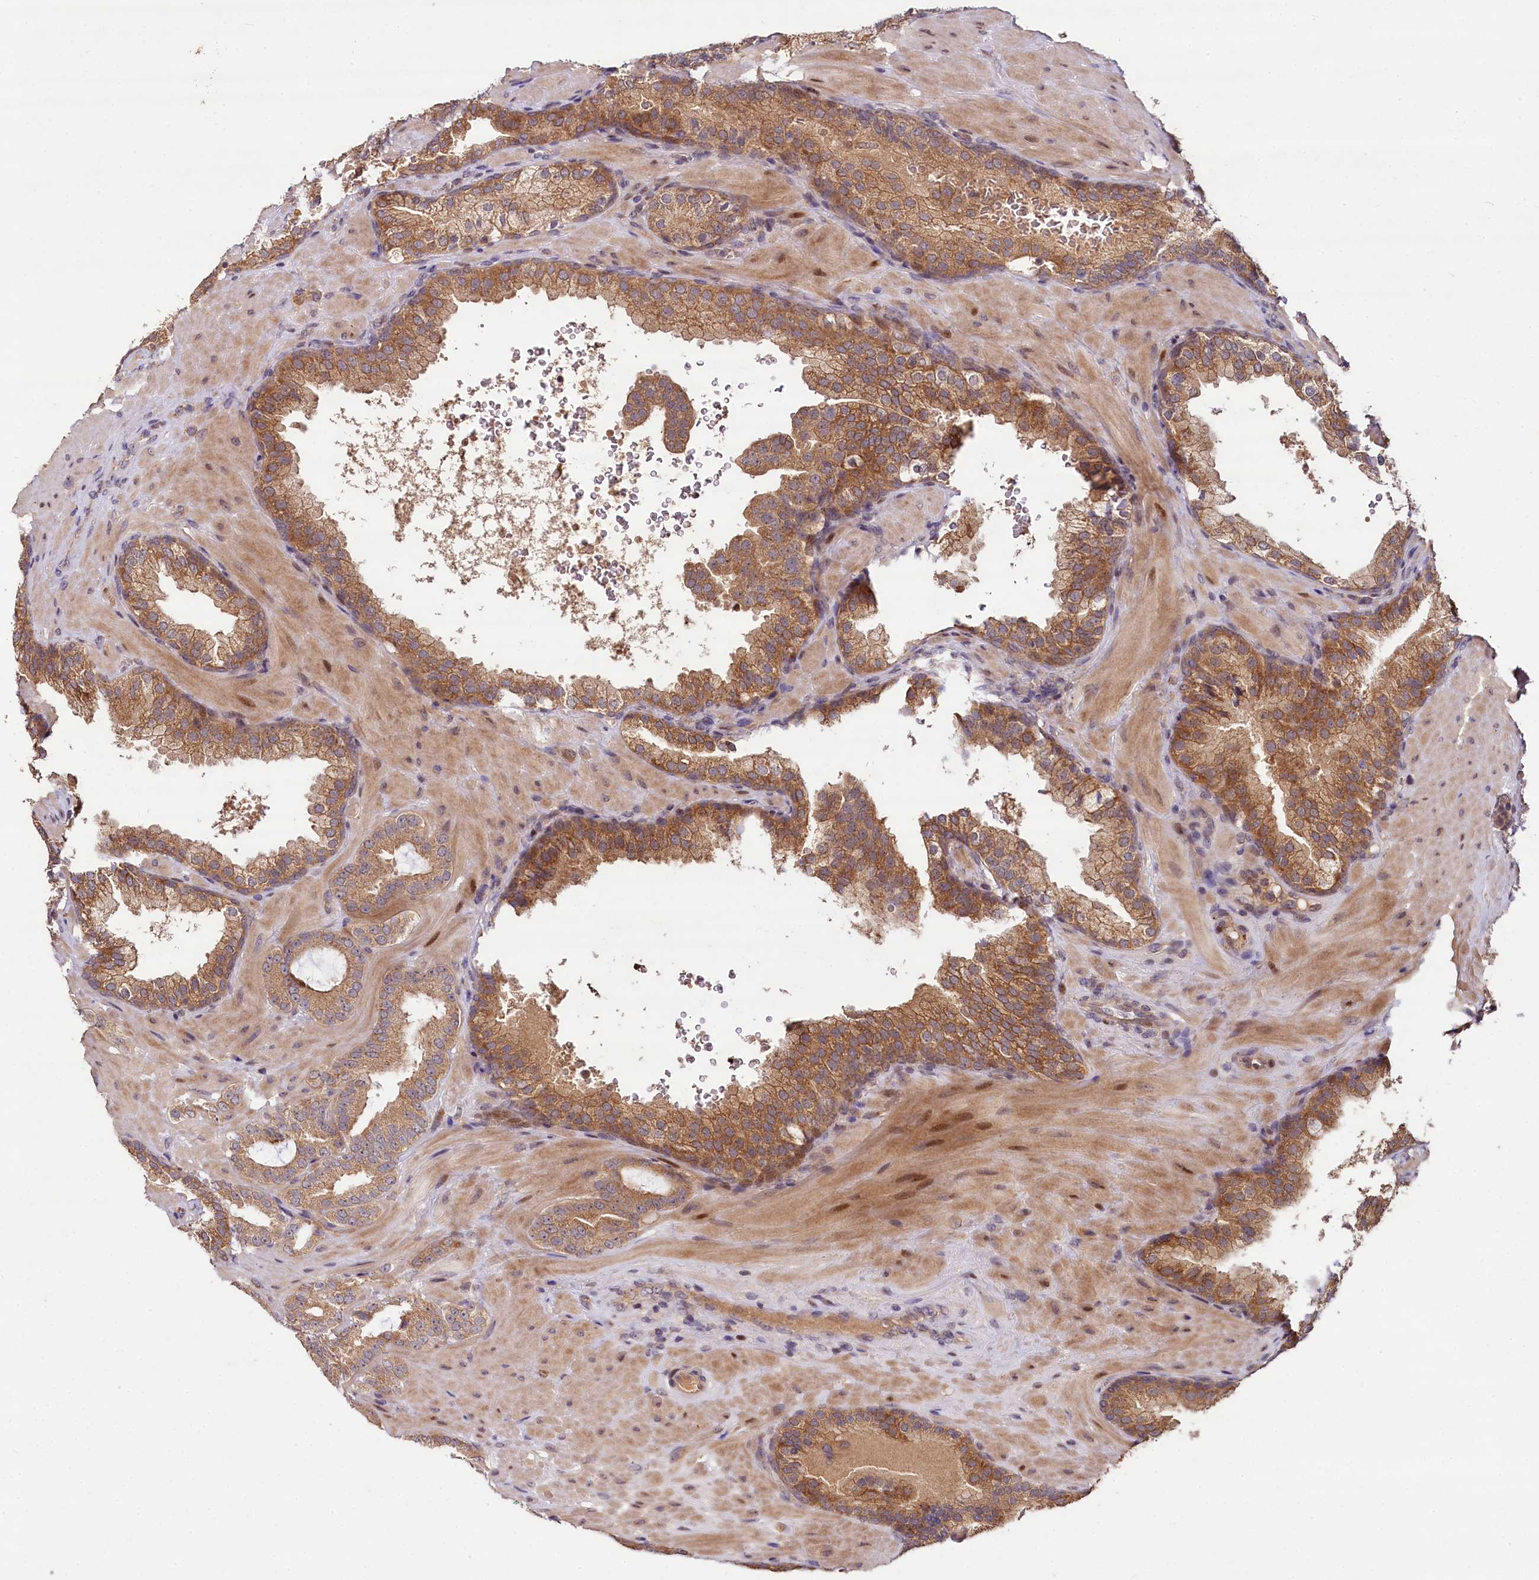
{"staining": {"intensity": "moderate", "quantity": ">75%", "location": "cytoplasmic/membranous"}, "tissue": "prostate cancer", "cell_type": "Tumor cells", "image_type": "cancer", "snomed": [{"axis": "morphology", "description": "Adenocarcinoma, High grade"}, {"axis": "topography", "description": "Prostate"}], "caption": "Tumor cells show medium levels of moderate cytoplasmic/membranous expression in about >75% of cells in prostate cancer (adenocarcinoma (high-grade)). The protein is stained brown, and the nuclei are stained in blue (DAB IHC with brightfield microscopy, high magnification).", "gene": "TMEM39A", "patient": {"sex": "male", "age": 60}}